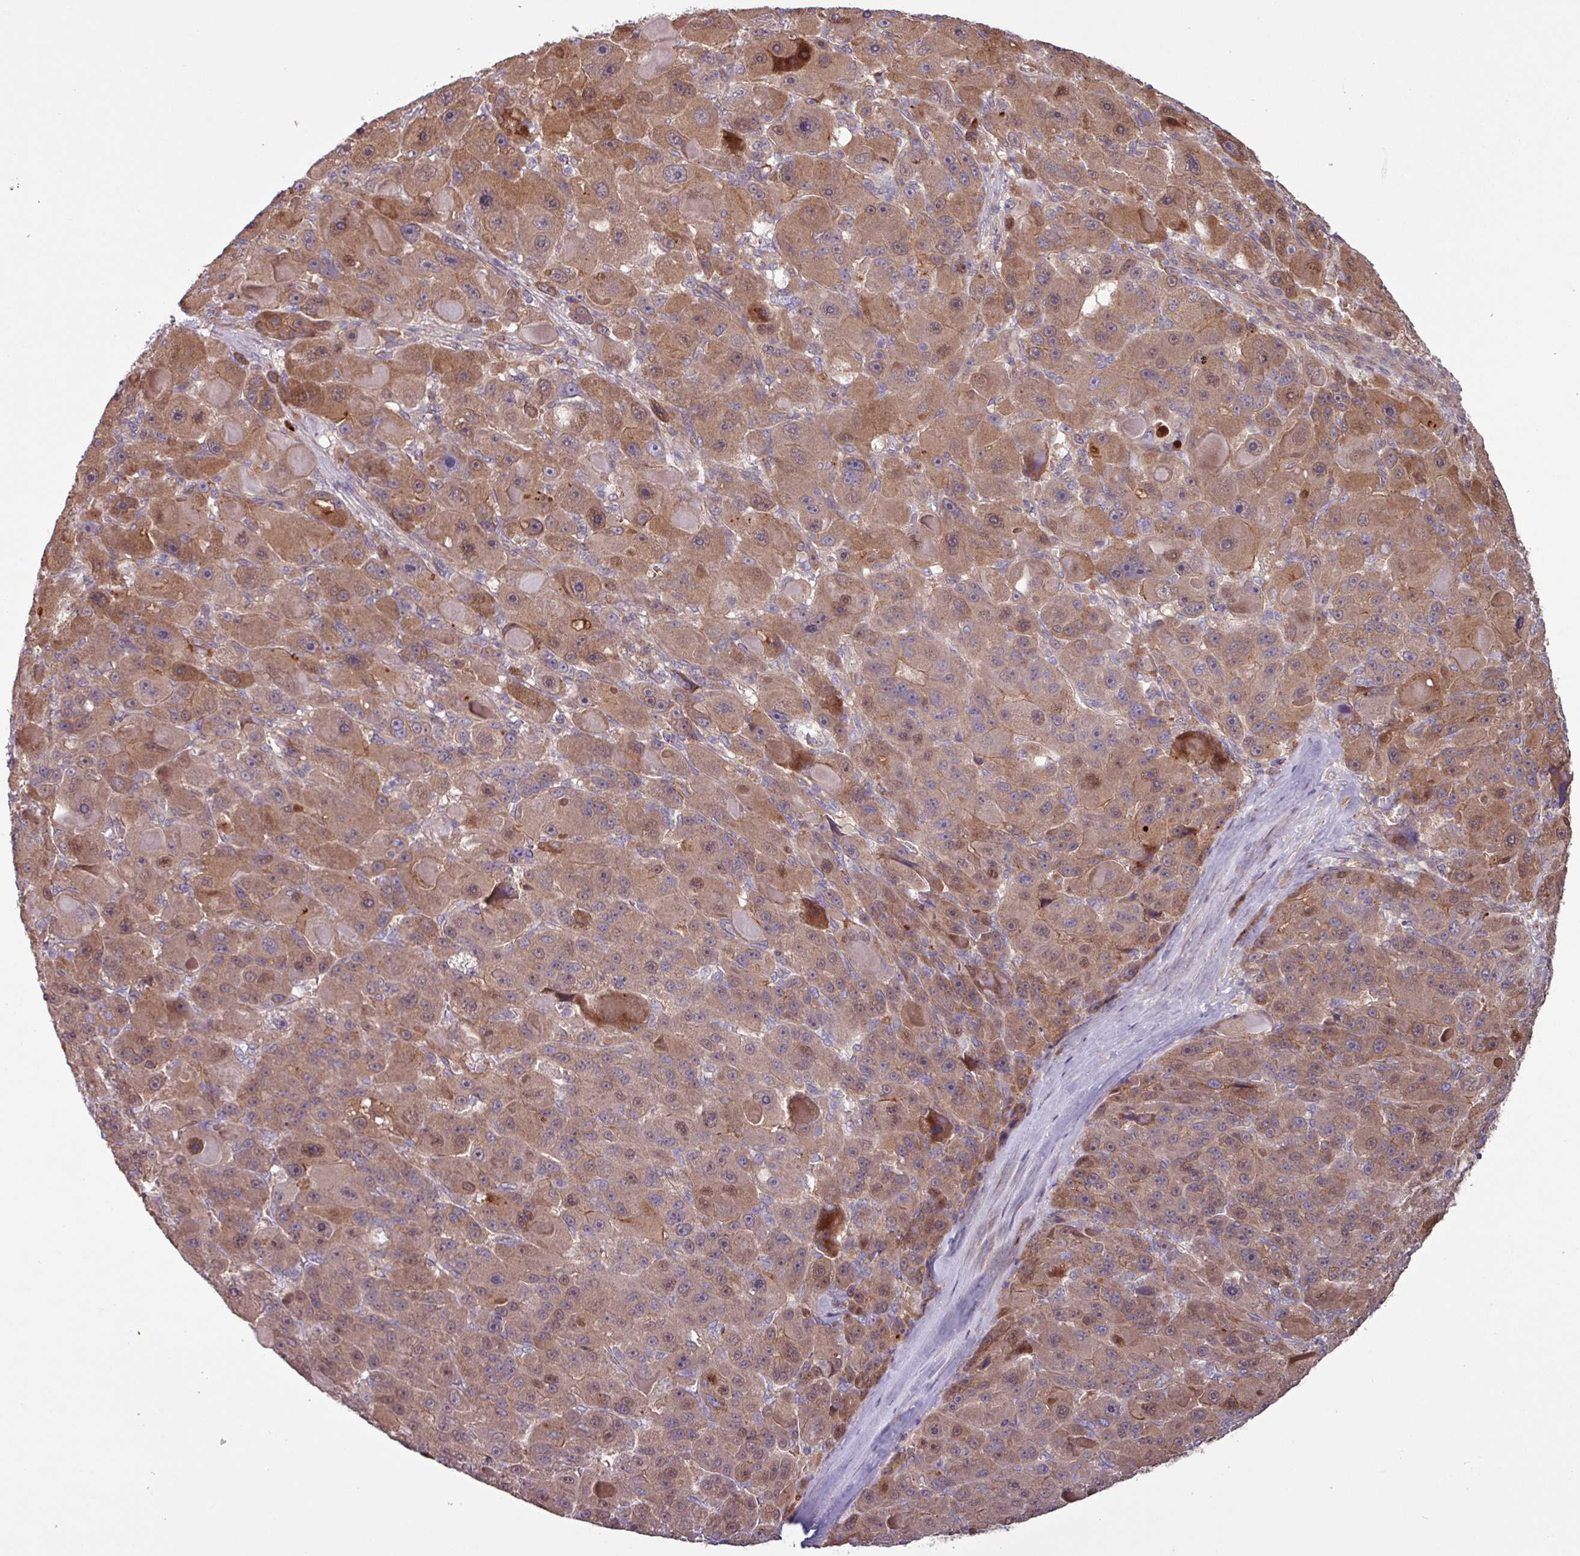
{"staining": {"intensity": "moderate", "quantity": ">75%", "location": "cytoplasmic/membranous,nuclear"}, "tissue": "liver cancer", "cell_type": "Tumor cells", "image_type": "cancer", "snomed": [{"axis": "morphology", "description": "Carcinoma, Hepatocellular, NOS"}, {"axis": "topography", "description": "Liver"}], "caption": "Brown immunohistochemical staining in hepatocellular carcinoma (liver) exhibits moderate cytoplasmic/membranous and nuclear staining in approximately >75% of tumor cells.", "gene": "PDPR", "patient": {"sex": "male", "age": 76}}